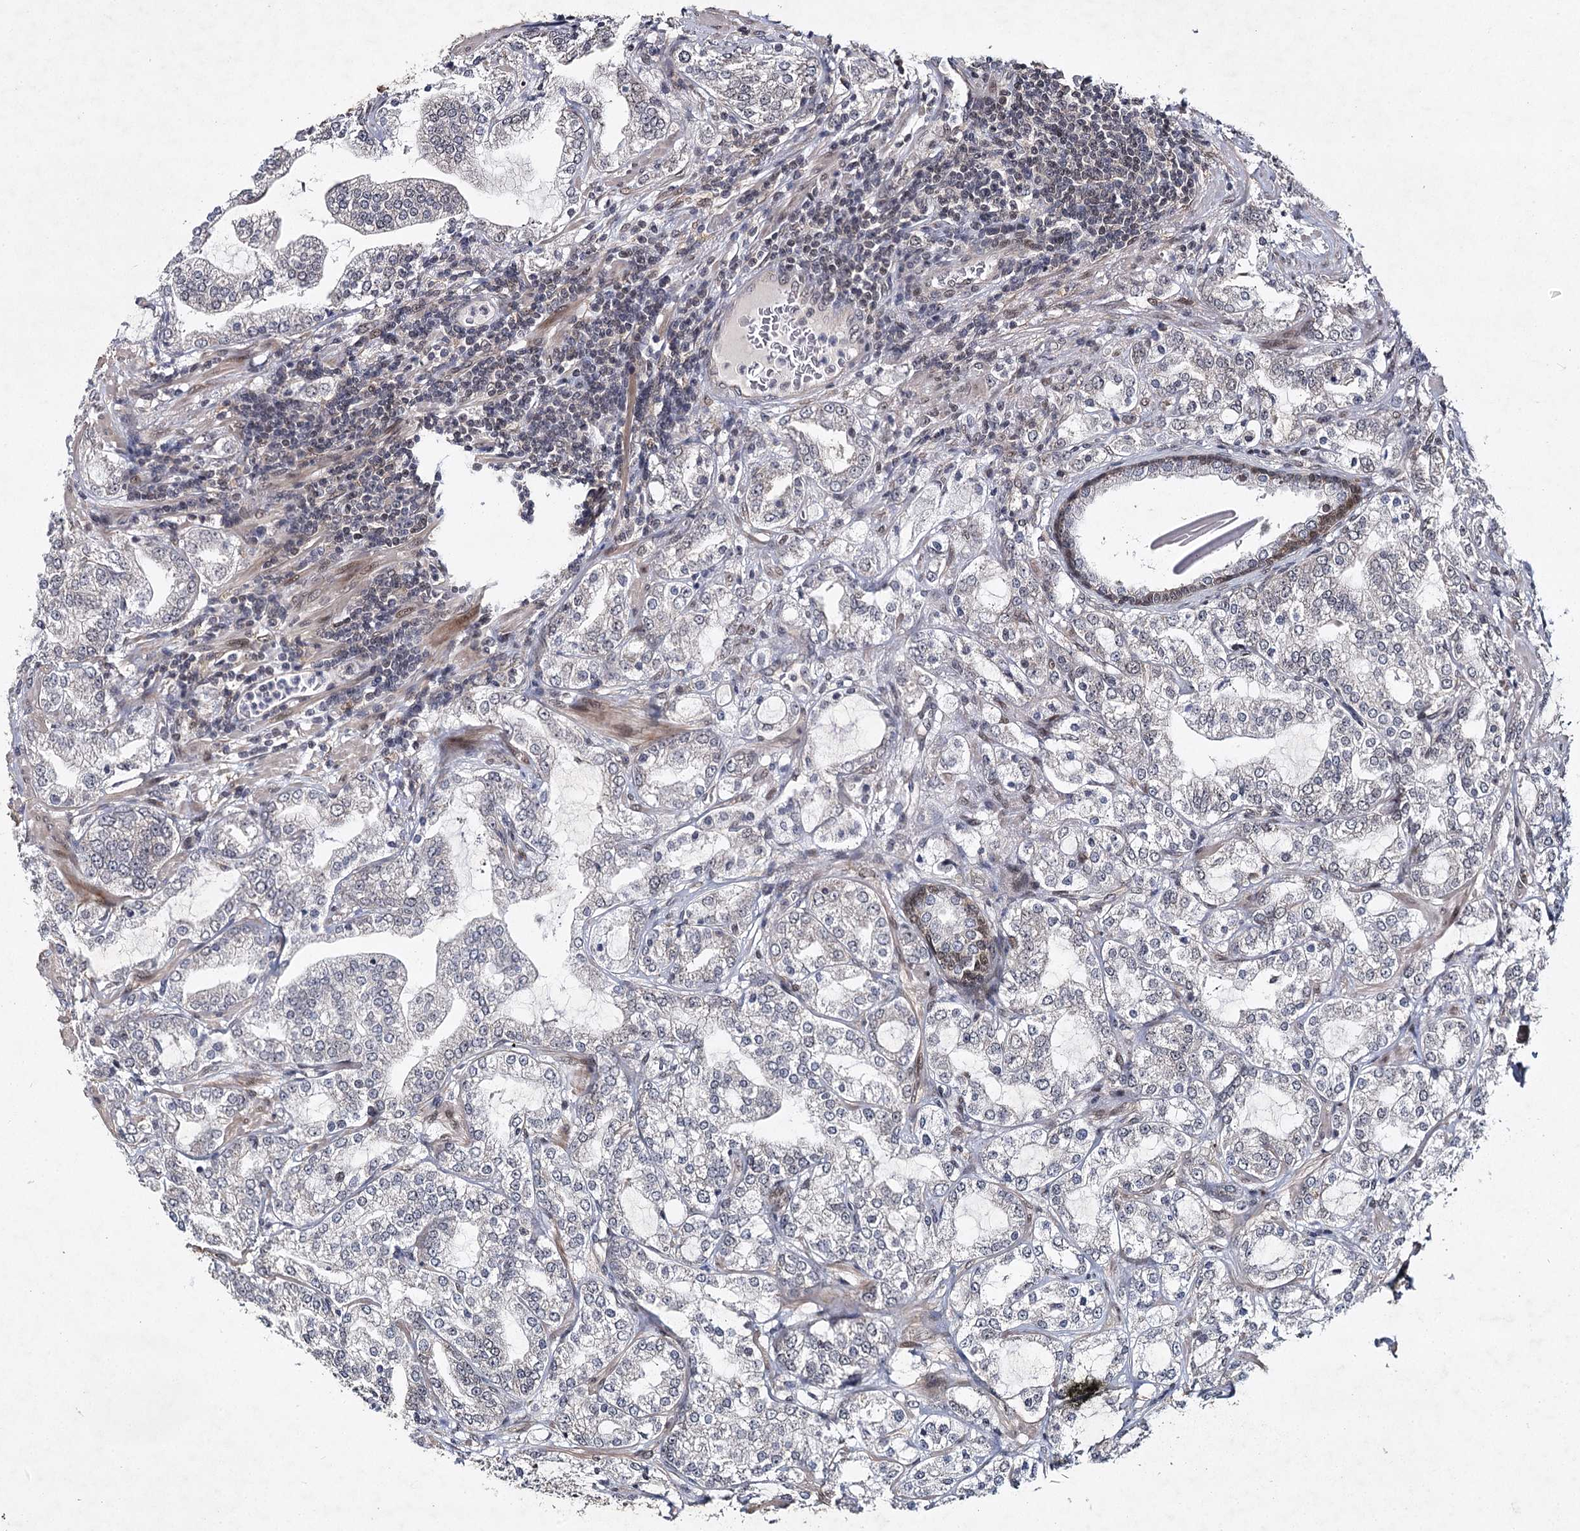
{"staining": {"intensity": "negative", "quantity": "none", "location": "none"}, "tissue": "prostate cancer", "cell_type": "Tumor cells", "image_type": "cancer", "snomed": [{"axis": "morphology", "description": "Adenocarcinoma, High grade"}, {"axis": "topography", "description": "Prostate"}], "caption": "This is an IHC micrograph of human high-grade adenocarcinoma (prostate). There is no staining in tumor cells.", "gene": "DCUN1D4", "patient": {"sex": "male", "age": 64}}